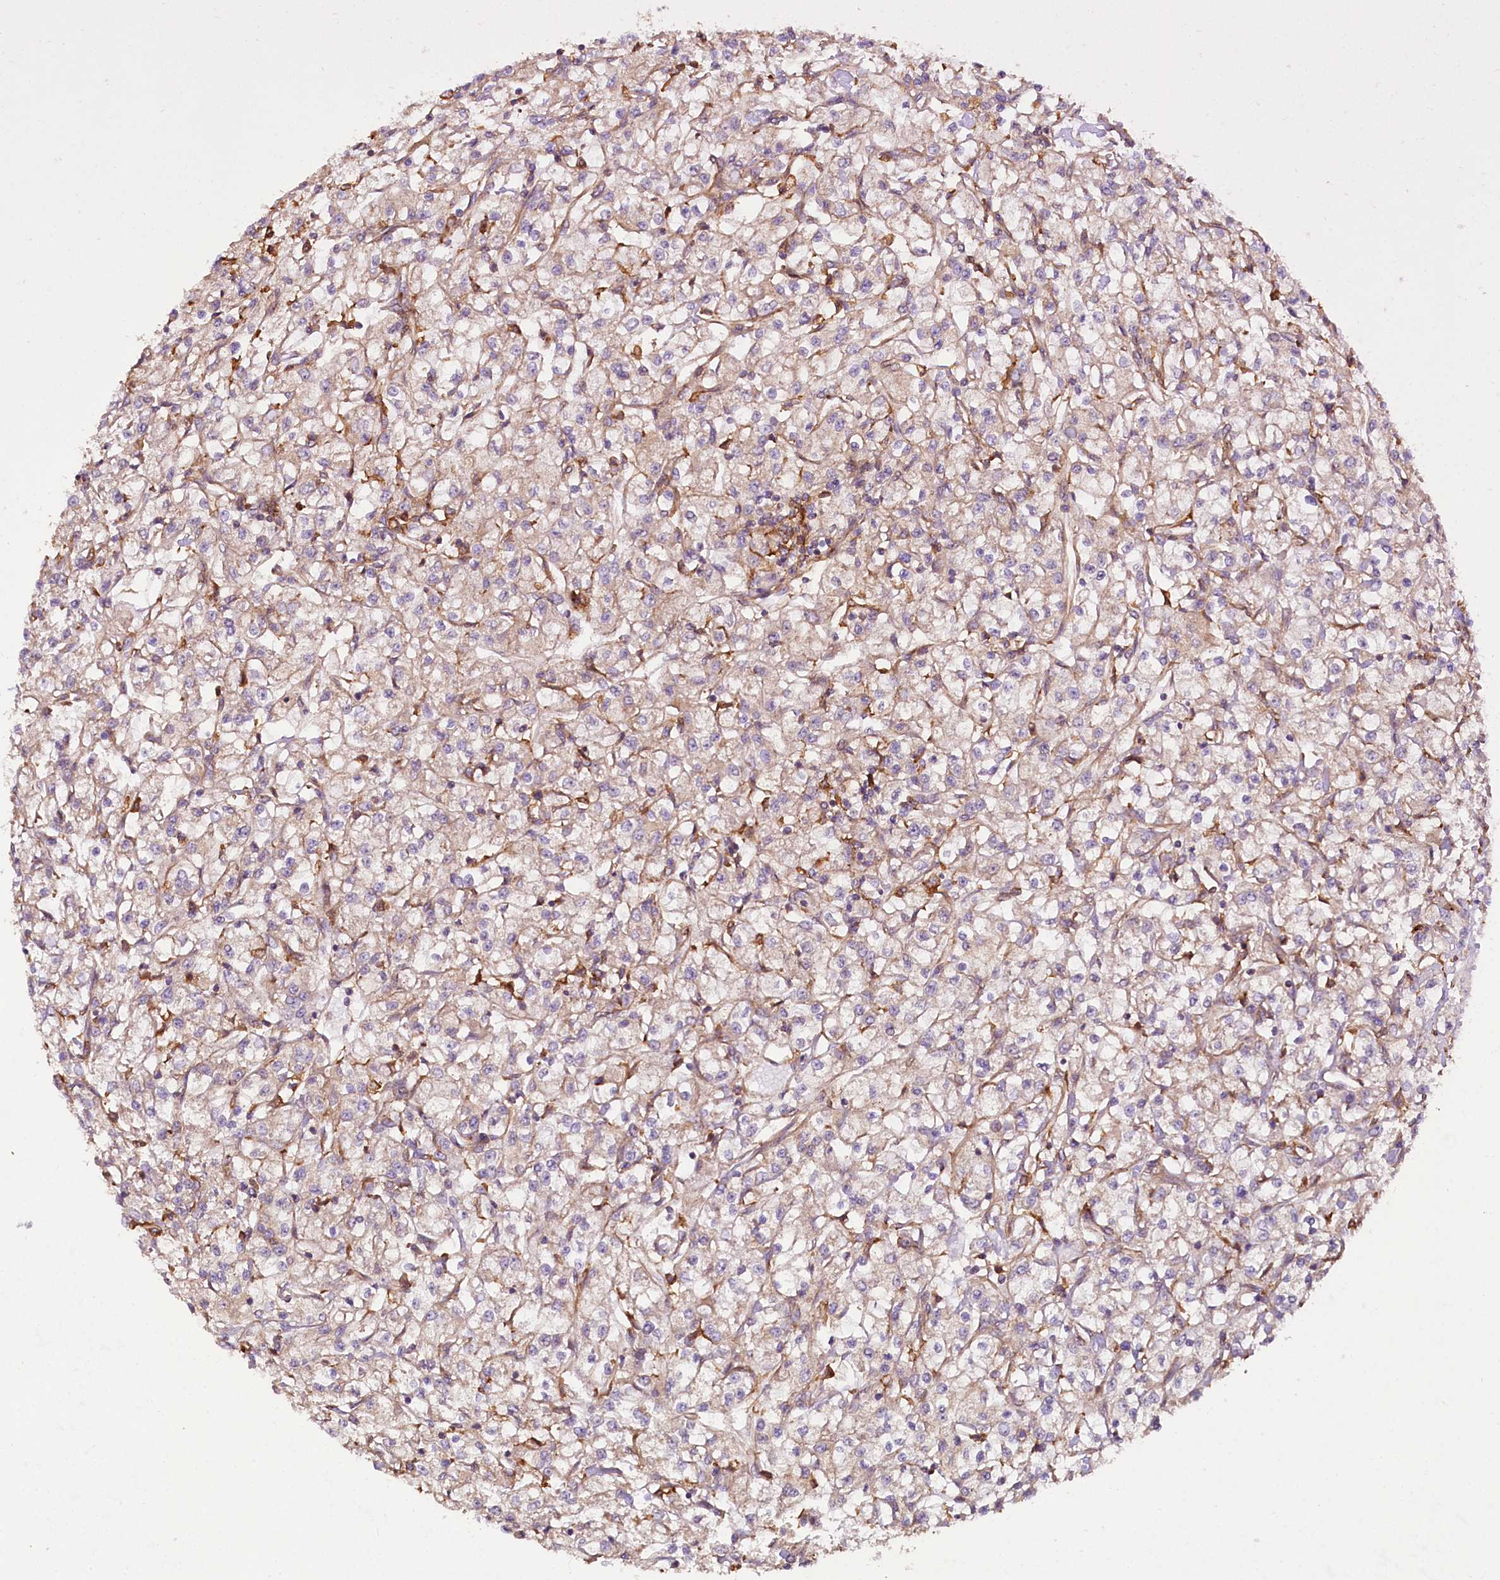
{"staining": {"intensity": "weak", "quantity": "<25%", "location": "cytoplasmic/membranous"}, "tissue": "renal cancer", "cell_type": "Tumor cells", "image_type": "cancer", "snomed": [{"axis": "morphology", "description": "Adenocarcinoma, NOS"}, {"axis": "topography", "description": "Kidney"}], "caption": "Tumor cells show no significant protein expression in renal adenocarcinoma.", "gene": "CSAD", "patient": {"sex": "female", "age": 59}}